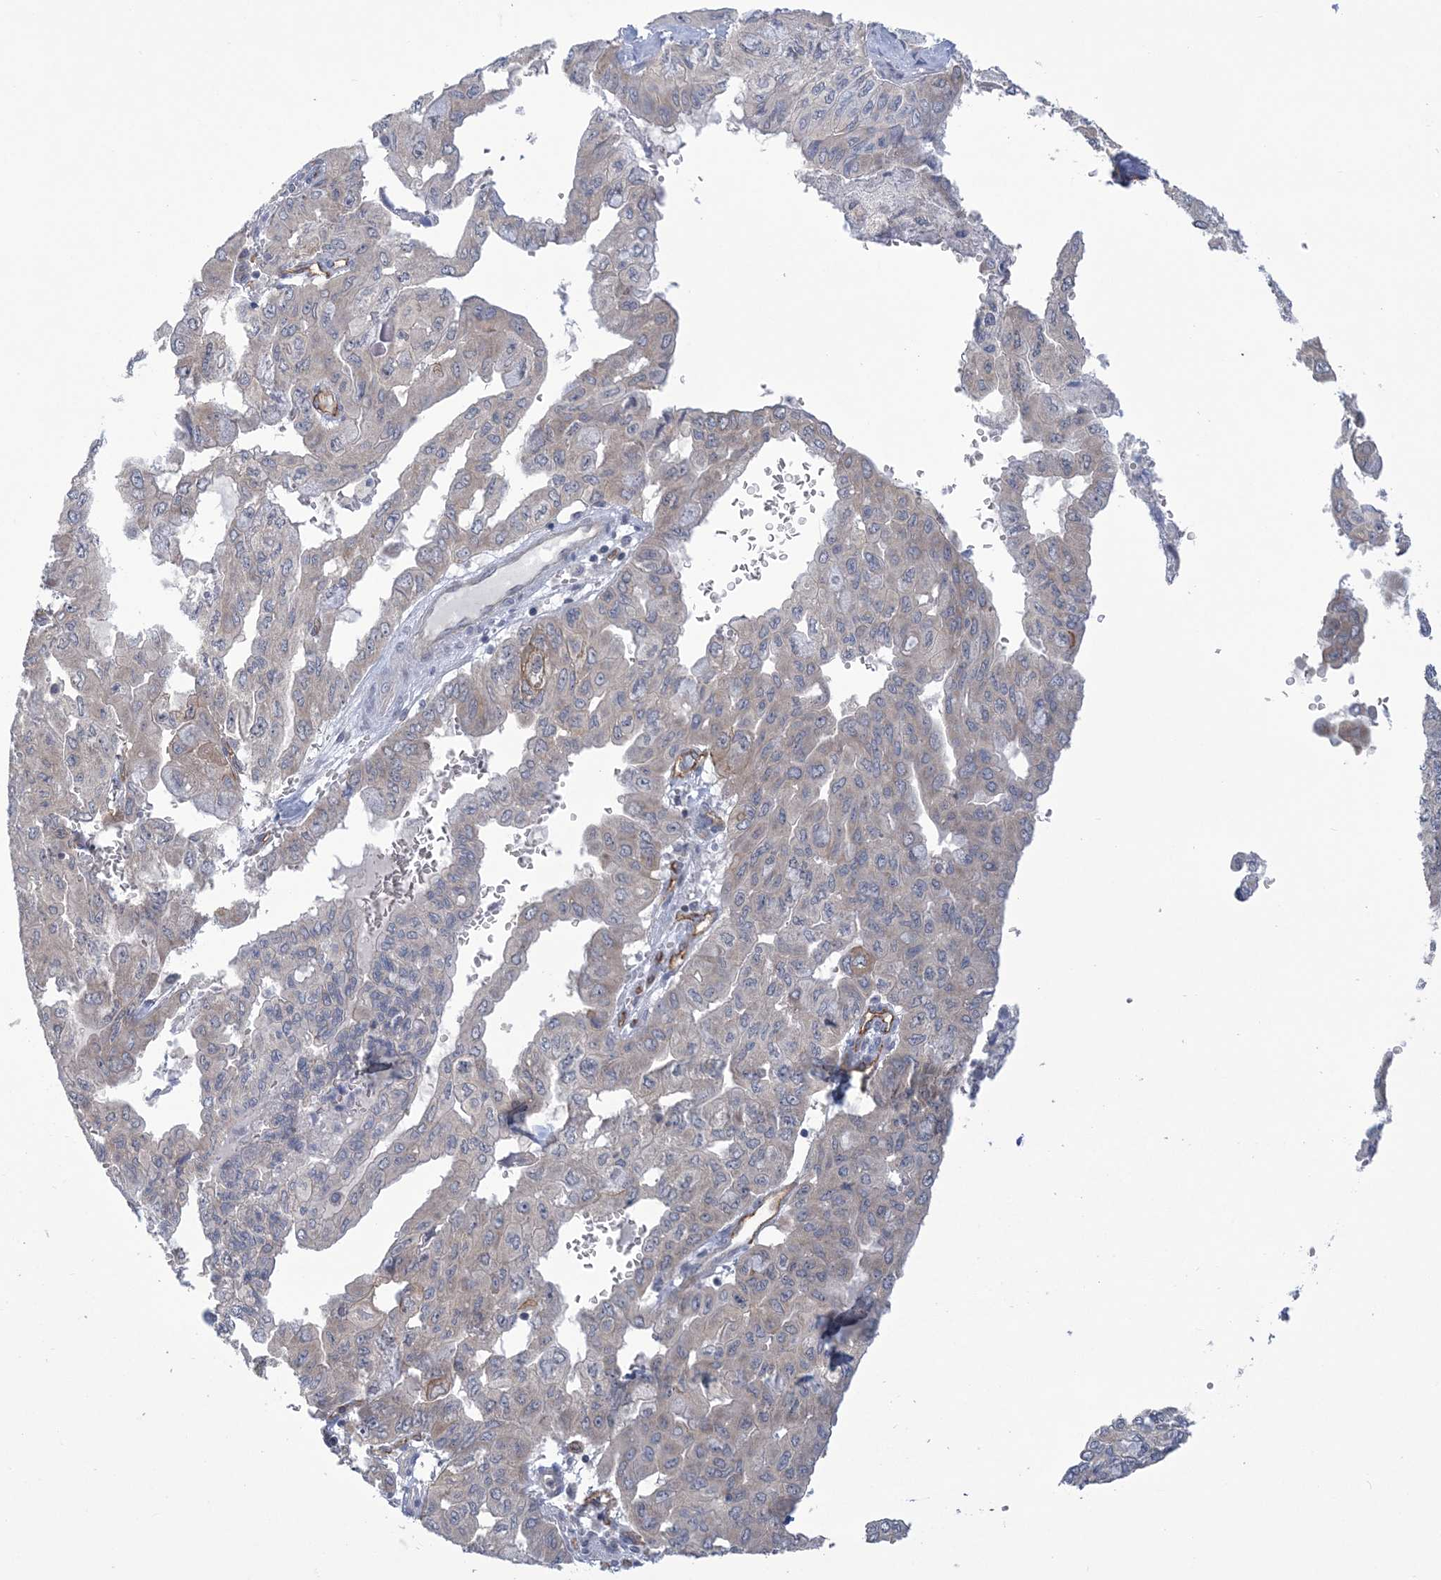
{"staining": {"intensity": "negative", "quantity": "none", "location": "none"}, "tissue": "pancreatic cancer", "cell_type": "Tumor cells", "image_type": "cancer", "snomed": [{"axis": "morphology", "description": "Adenocarcinoma, NOS"}, {"axis": "topography", "description": "Pancreas"}], "caption": "Tumor cells show no significant protein expression in adenocarcinoma (pancreatic). The staining is performed using DAB brown chromogen with nuclei counter-stained in using hematoxylin.", "gene": "FARSB", "patient": {"sex": "male", "age": 51}}